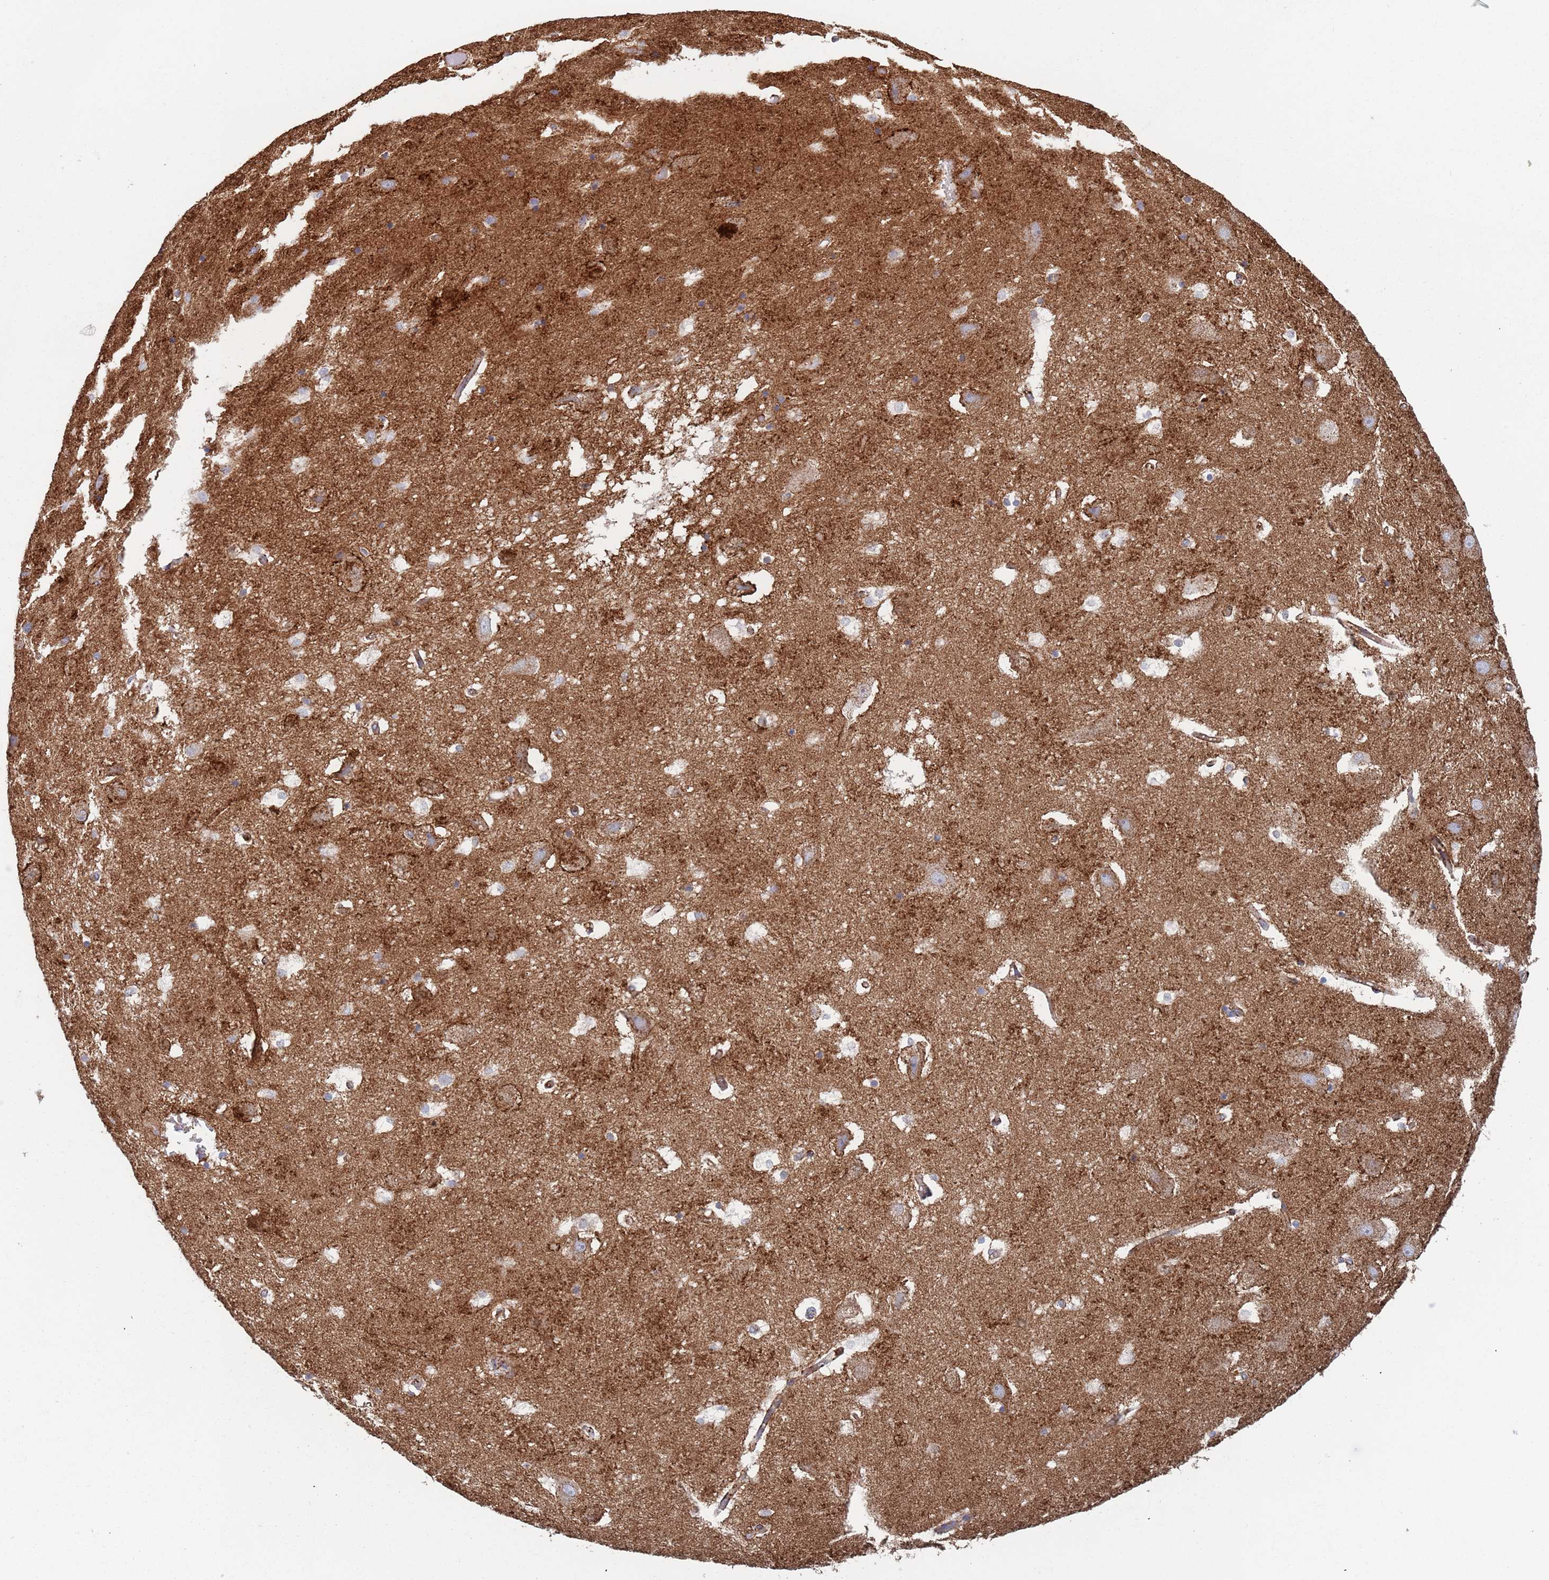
{"staining": {"intensity": "moderate", "quantity": "<25%", "location": "nuclear"}, "tissue": "hippocampus", "cell_type": "Glial cells", "image_type": "normal", "snomed": [{"axis": "morphology", "description": "Normal tissue, NOS"}, {"axis": "topography", "description": "Hippocampus"}], "caption": "Immunohistochemical staining of normal hippocampus exhibits moderate nuclear protein expression in about <25% of glial cells. (IHC, brightfield microscopy, high magnification).", "gene": "RNF144A", "patient": {"sex": "female", "age": 52}}